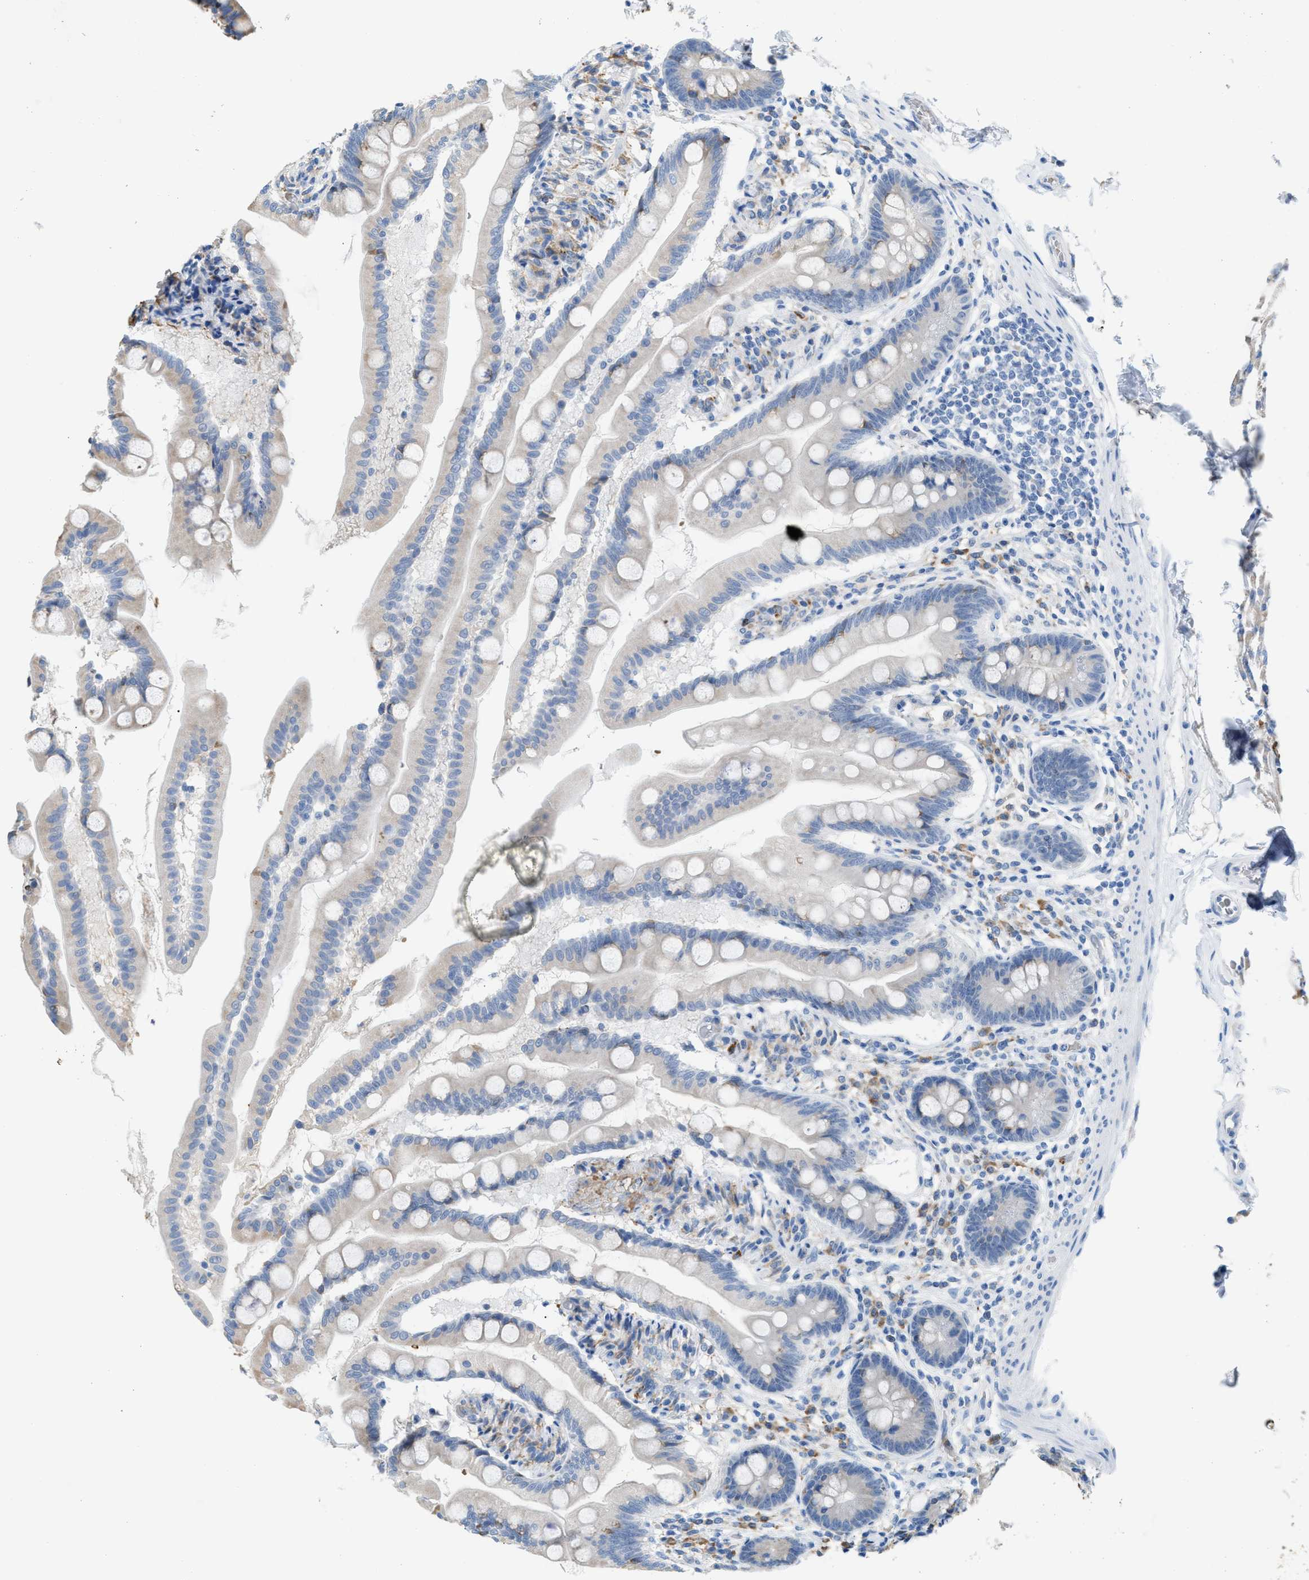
{"staining": {"intensity": "negative", "quantity": "none", "location": "none"}, "tissue": "small intestine", "cell_type": "Glandular cells", "image_type": "normal", "snomed": [{"axis": "morphology", "description": "Normal tissue, NOS"}, {"axis": "topography", "description": "Small intestine"}], "caption": "A high-resolution image shows immunohistochemistry staining of normal small intestine, which displays no significant positivity in glandular cells.", "gene": "CA3", "patient": {"sex": "female", "age": 56}}